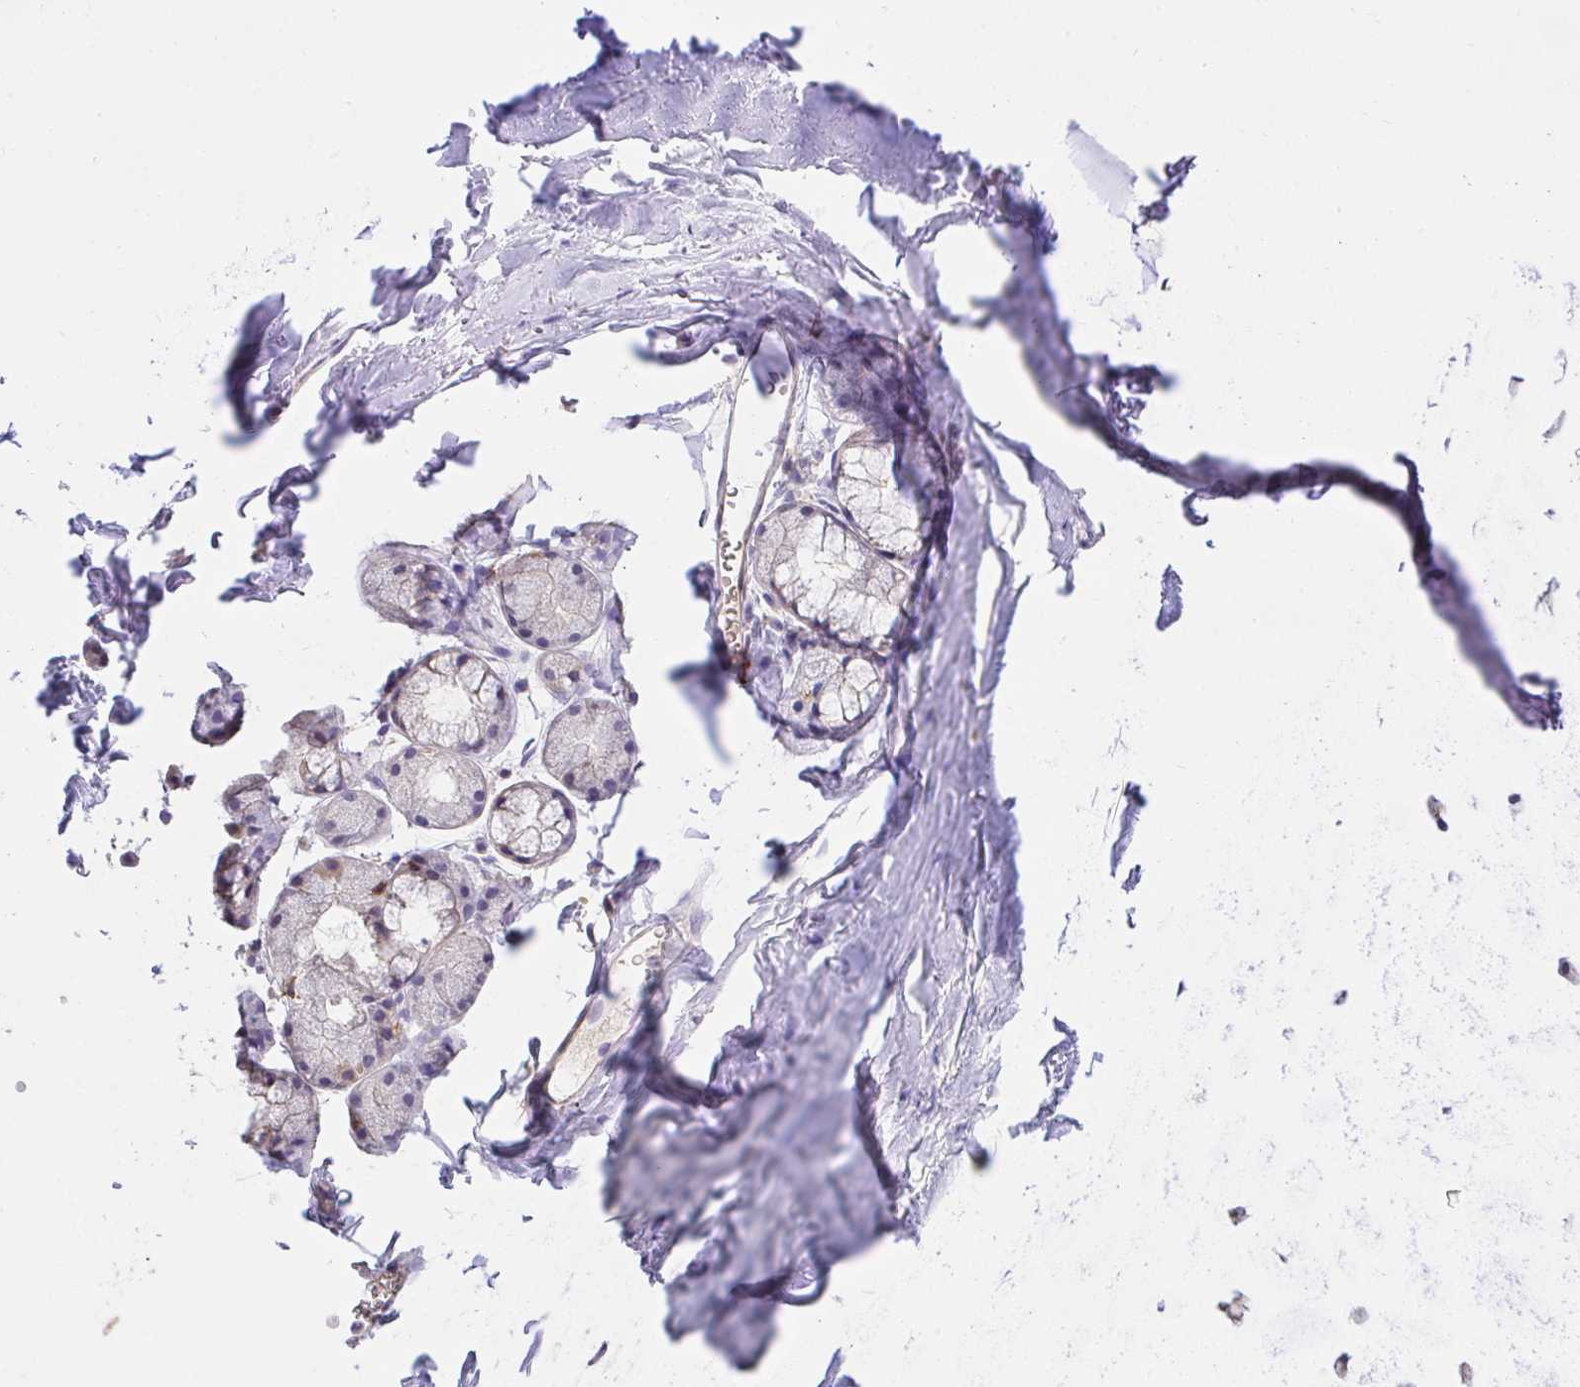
{"staining": {"intensity": "negative", "quantity": "none", "location": "none"}, "tissue": "adipose tissue", "cell_type": "Adipocytes", "image_type": "normal", "snomed": [{"axis": "morphology", "description": "Normal tissue, NOS"}, {"axis": "topography", "description": "Lymph node"}, {"axis": "topography", "description": "Cartilage tissue"}, {"axis": "topography", "description": "Bronchus"}], "caption": "The micrograph demonstrates no staining of adipocytes in normal adipose tissue.", "gene": "SKAP1", "patient": {"sex": "female", "age": 70}}